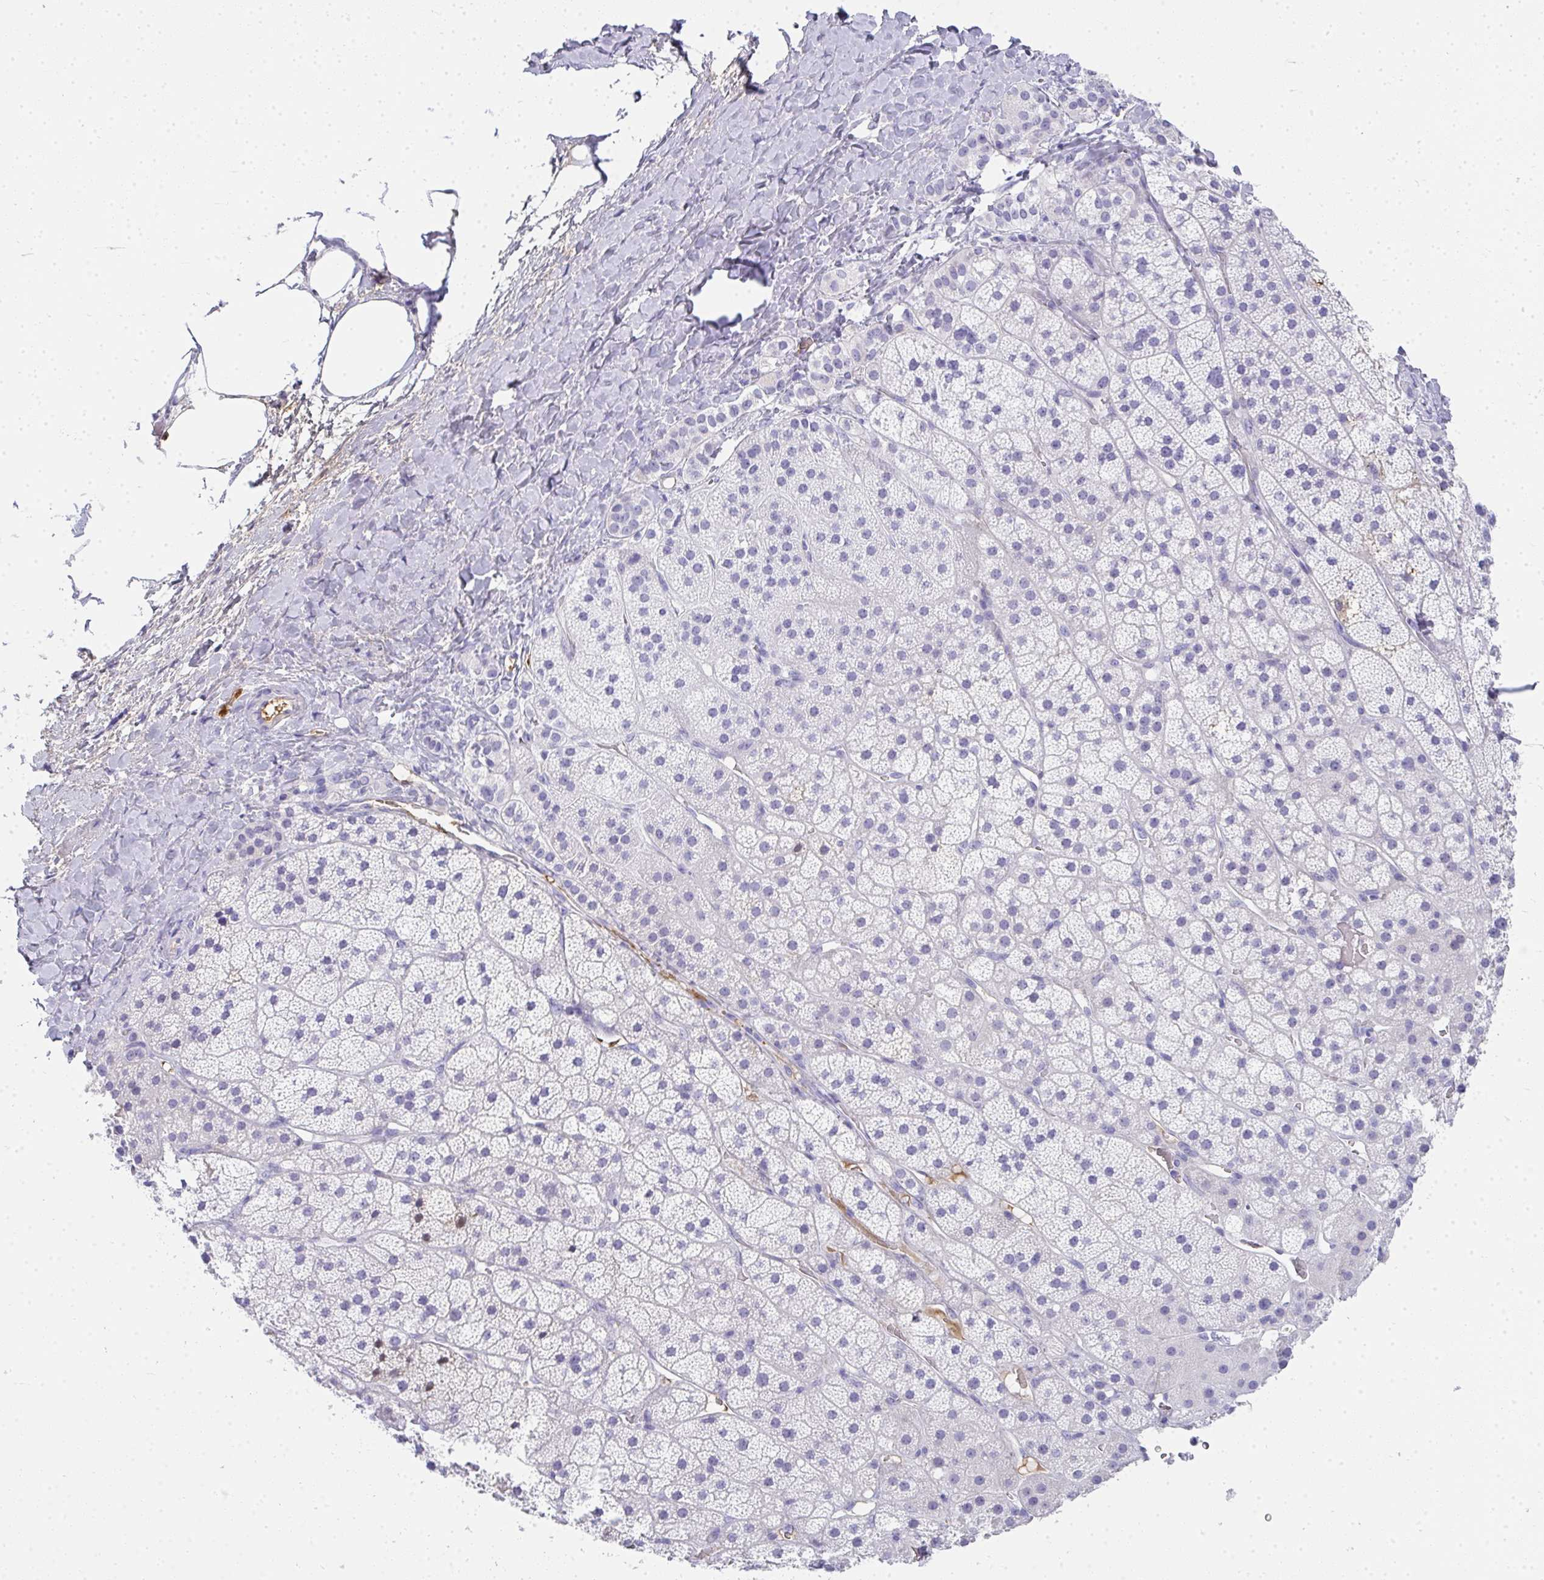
{"staining": {"intensity": "negative", "quantity": "none", "location": "none"}, "tissue": "adrenal gland", "cell_type": "Glandular cells", "image_type": "normal", "snomed": [{"axis": "morphology", "description": "Normal tissue, NOS"}, {"axis": "topography", "description": "Adrenal gland"}], "caption": "An immunohistochemistry (IHC) photomicrograph of unremarkable adrenal gland is shown. There is no staining in glandular cells of adrenal gland.", "gene": "ZSWIM3", "patient": {"sex": "male", "age": 57}}